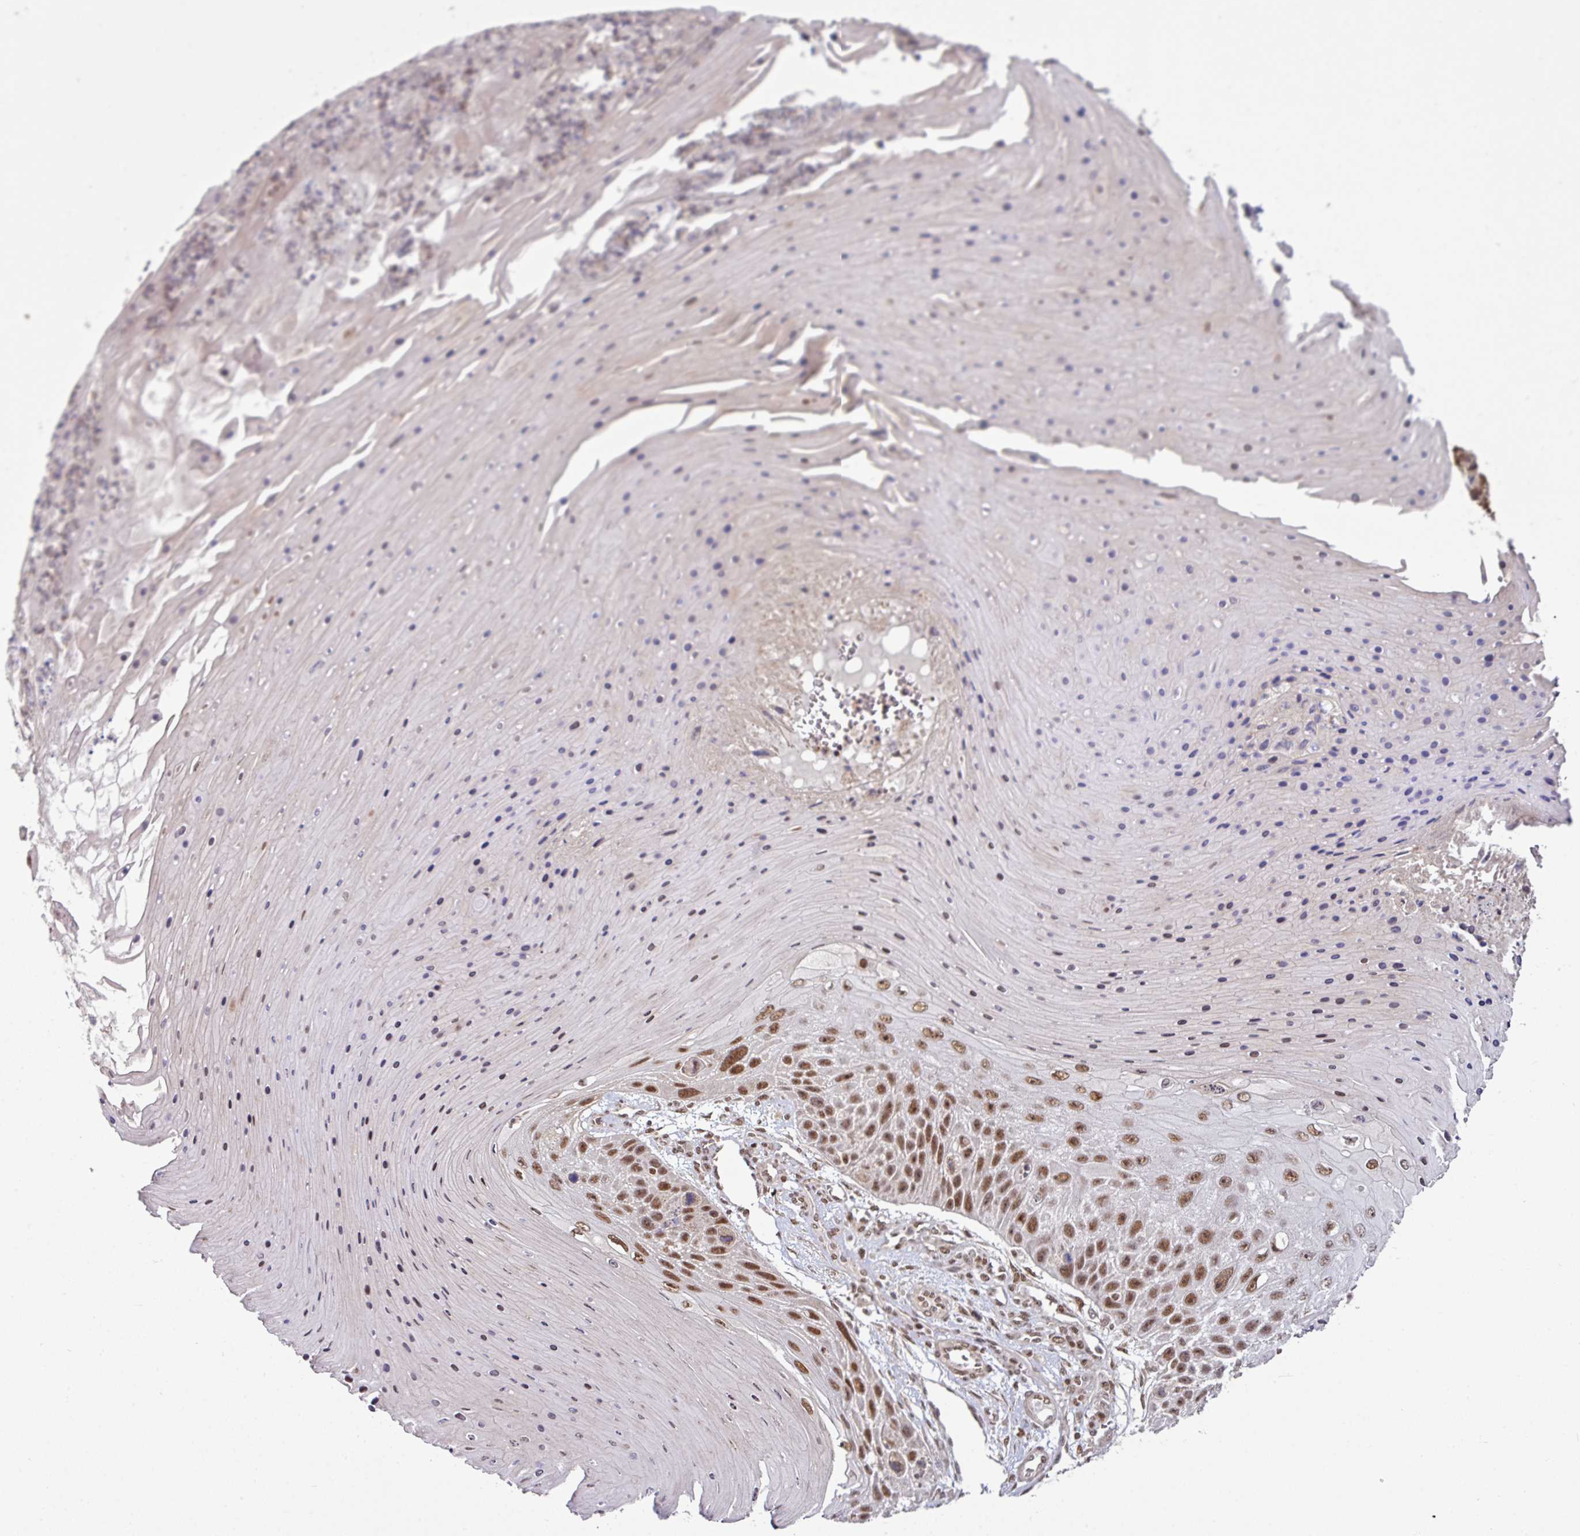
{"staining": {"intensity": "moderate", "quantity": ">75%", "location": "nuclear"}, "tissue": "skin cancer", "cell_type": "Tumor cells", "image_type": "cancer", "snomed": [{"axis": "morphology", "description": "Squamous cell carcinoma, NOS"}, {"axis": "topography", "description": "Skin"}], "caption": "This is a photomicrograph of immunohistochemistry (IHC) staining of squamous cell carcinoma (skin), which shows moderate expression in the nuclear of tumor cells.", "gene": "PHF23", "patient": {"sex": "female", "age": 88}}